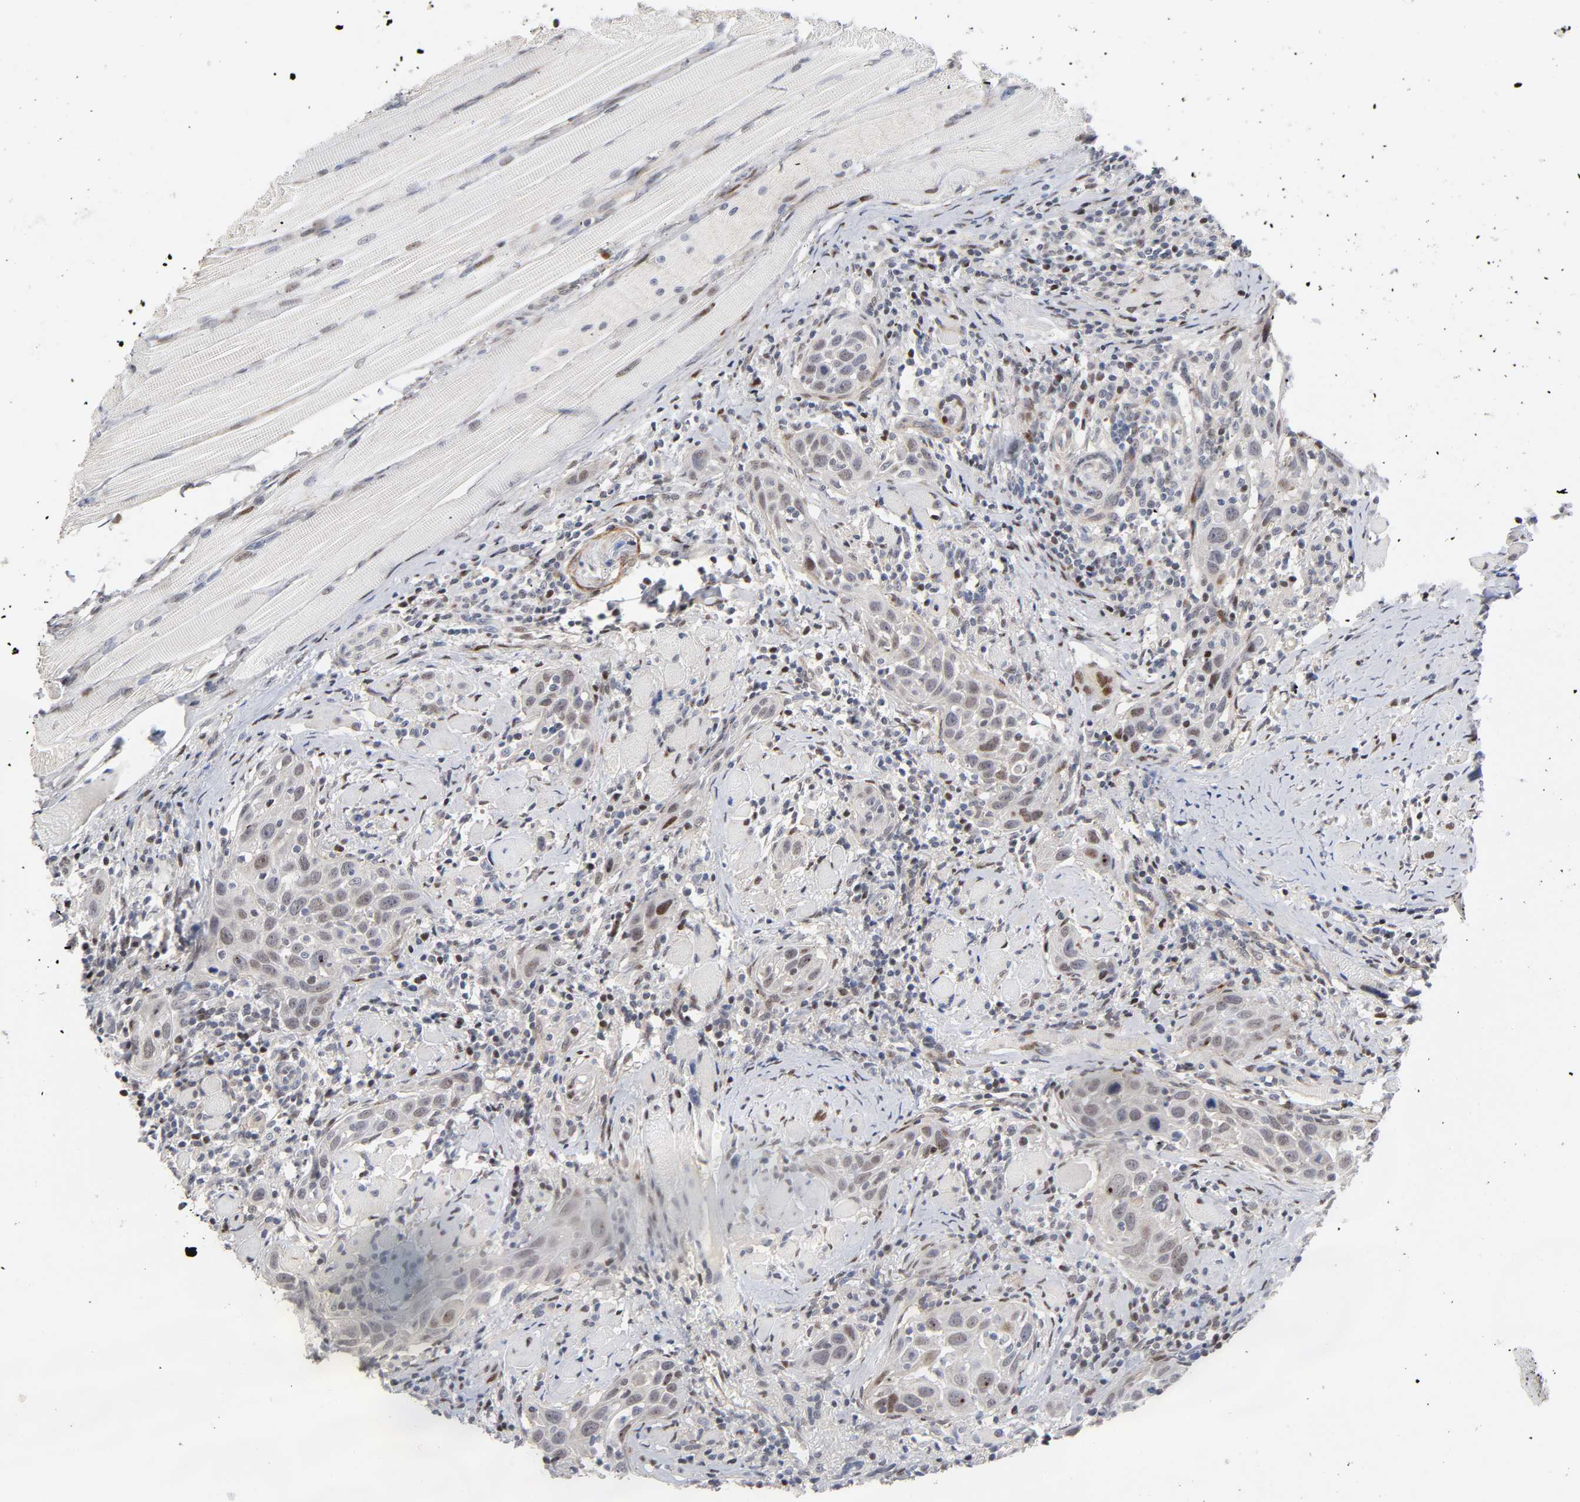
{"staining": {"intensity": "weak", "quantity": "25%-75%", "location": "nuclear"}, "tissue": "head and neck cancer", "cell_type": "Tumor cells", "image_type": "cancer", "snomed": [{"axis": "morphology", "description": "Squamous cell carcinoma, NOS"}, {"axis": "topography", "description": "Oral tissue"}, {"axis": "topography", "description": "Head-Neck"}], "caption": "Approximately 25%-75% of tumor cells in human squamous cell carcinoma (head and neck) reveal weak nuclear protein expression as visualized by brown immunohistochemical staining.", "gene": "STK38", "patient": {"sex": "female", "age": 50}}